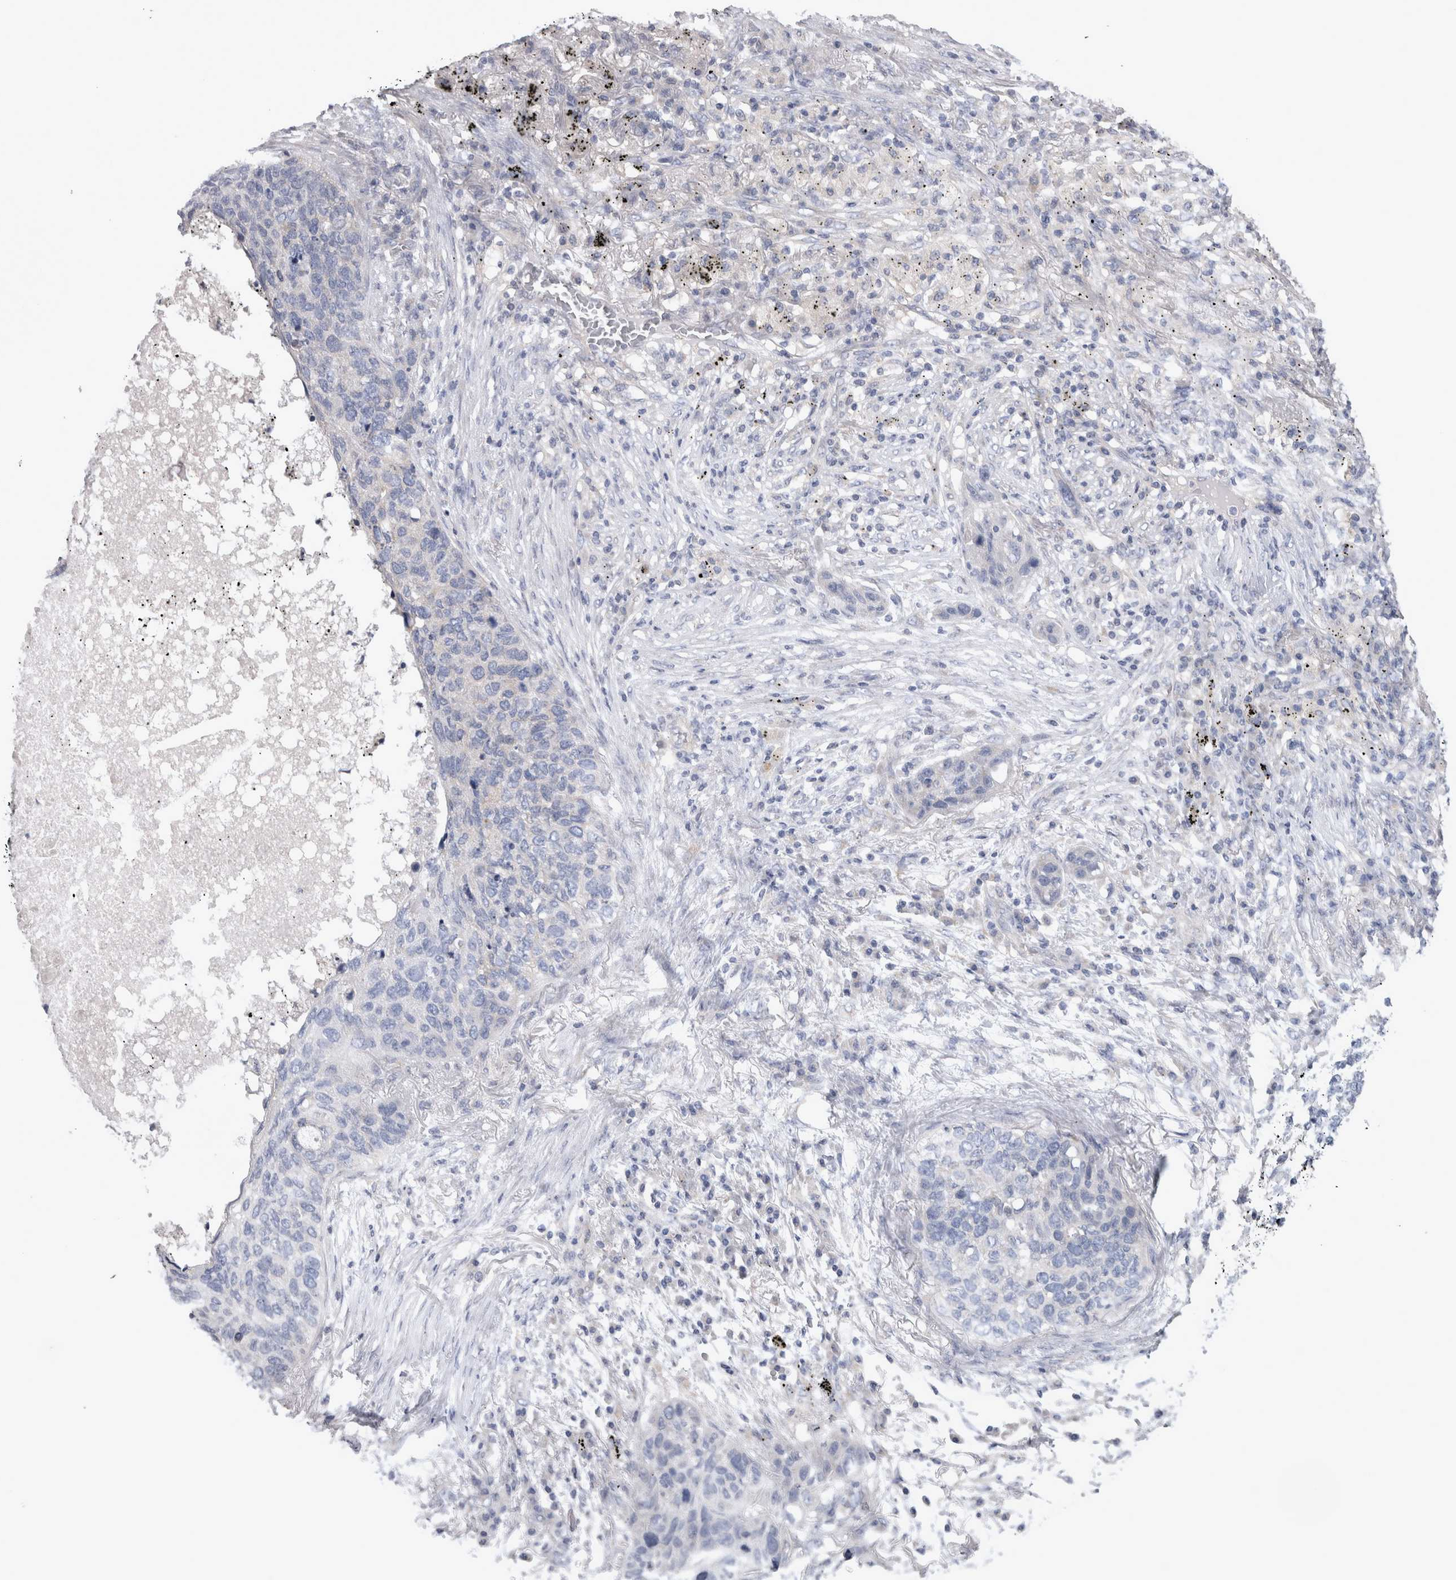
{"staining": {"intensity": "negative", "quantity": "none", "location": "none"}, "tissue": "lung cancer", "cell_type": "Tumor cells", "image_type": "cancer", "snomed": [{"axis": "morphology", "description": "Squamous cell carcinoma, NOS"}, {"axis": "topography", "description": "Lung"}], "caption": "Image shows no significant protein staining in tumor cells of lung squamous cell carcinoma. (Stains: DAB (3,3'-diaminobenzidine) IHC with hematoxylin counter stain, Microscopy: brightfield microscopy at high magnification).", "gene": "LRRC40", "patient": {"sex": "female", "age": 63}}